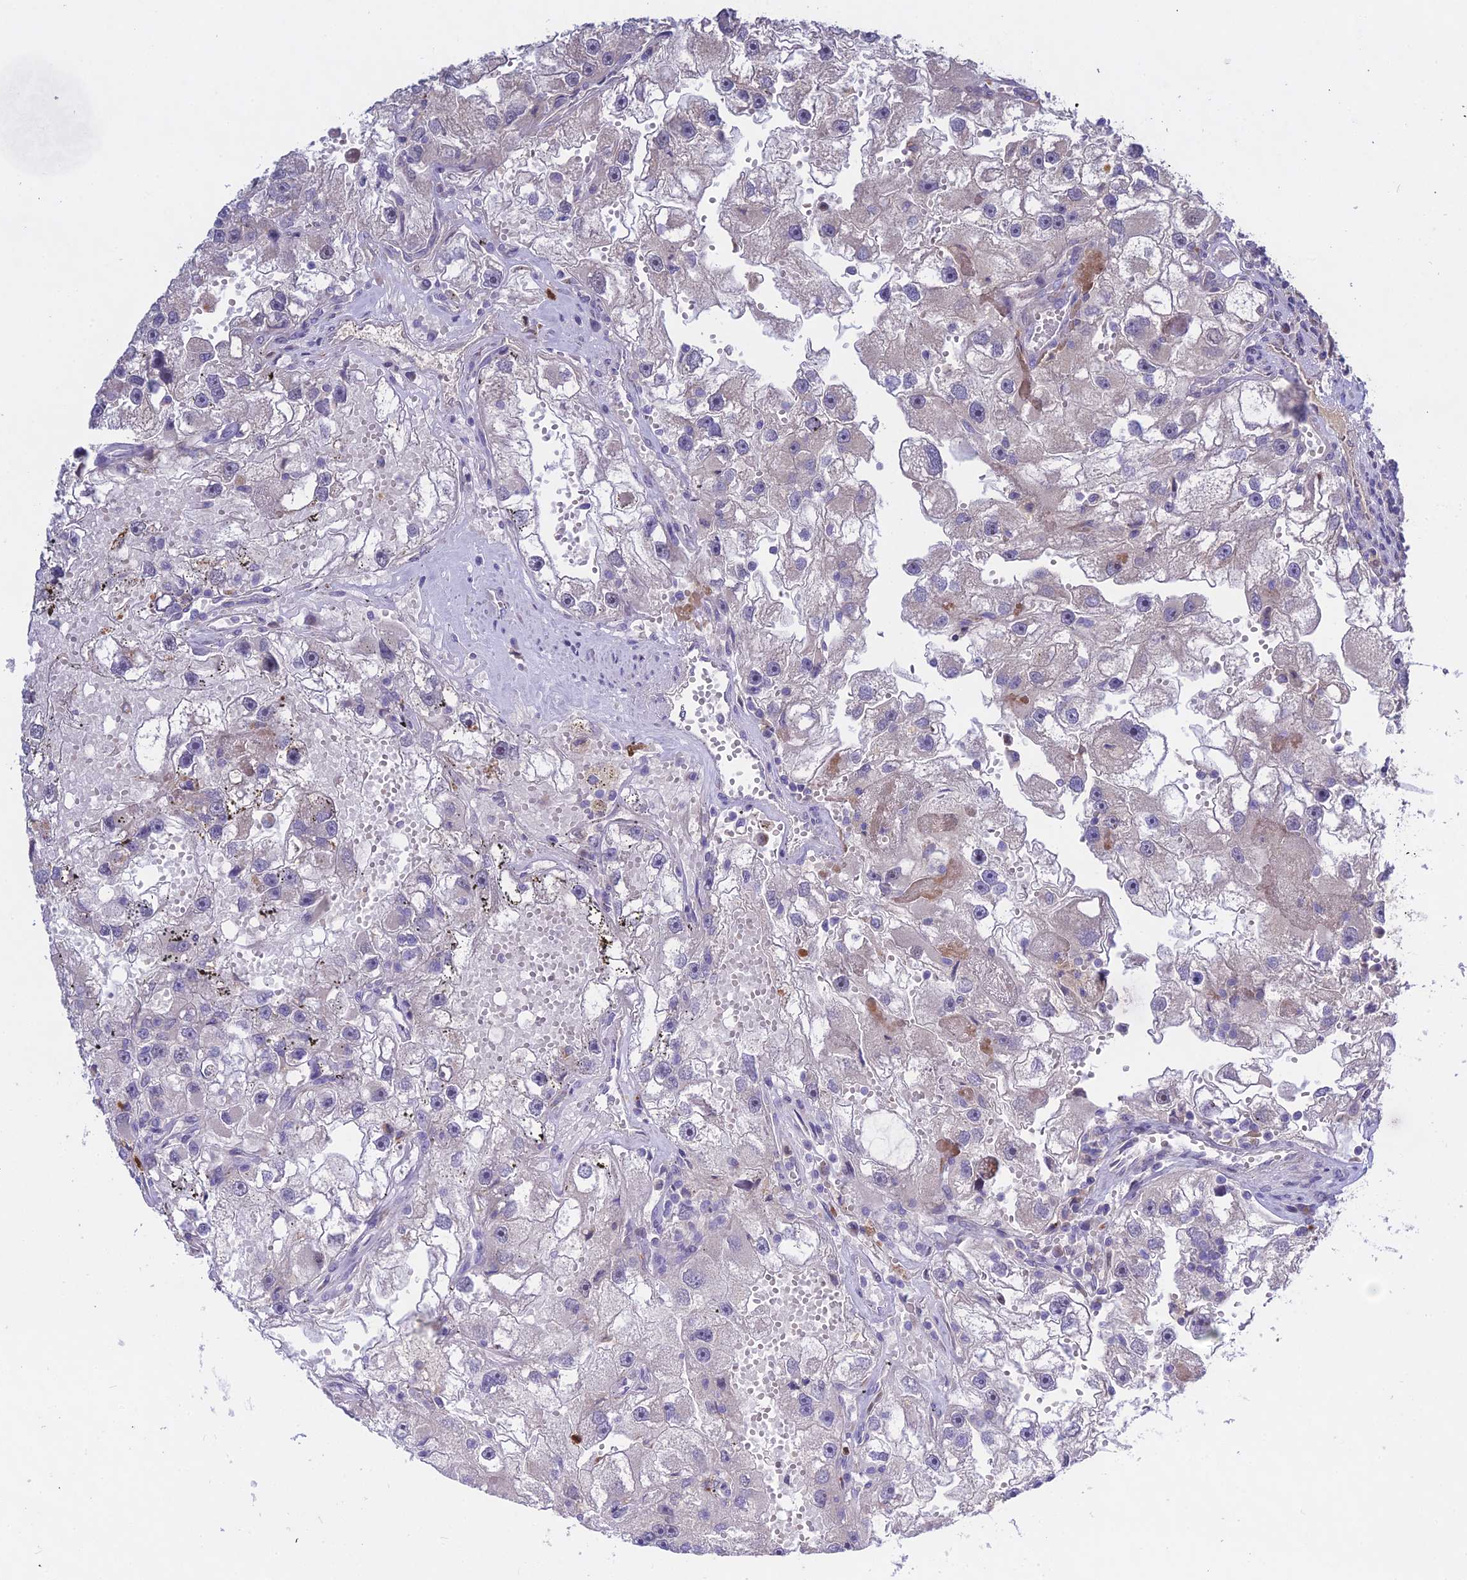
{"staining": {"intensity": "negative", "quantity": "none", "location": "none"}, "tissue": "renal cancer", "cell_type": "Tumor cells", "image_type": "cancer", "snomed": [{"axis": "morphology", "description": "Adenocarcinoma, NOS"}, {"axis": "topography", "description": "Kidney"}], "caption": "Tumor cells are negative for protein expression in human renal cancer (adenocarcinoma).", "gene": "EID2", "patient": {"sex": "male", "age": 63}}